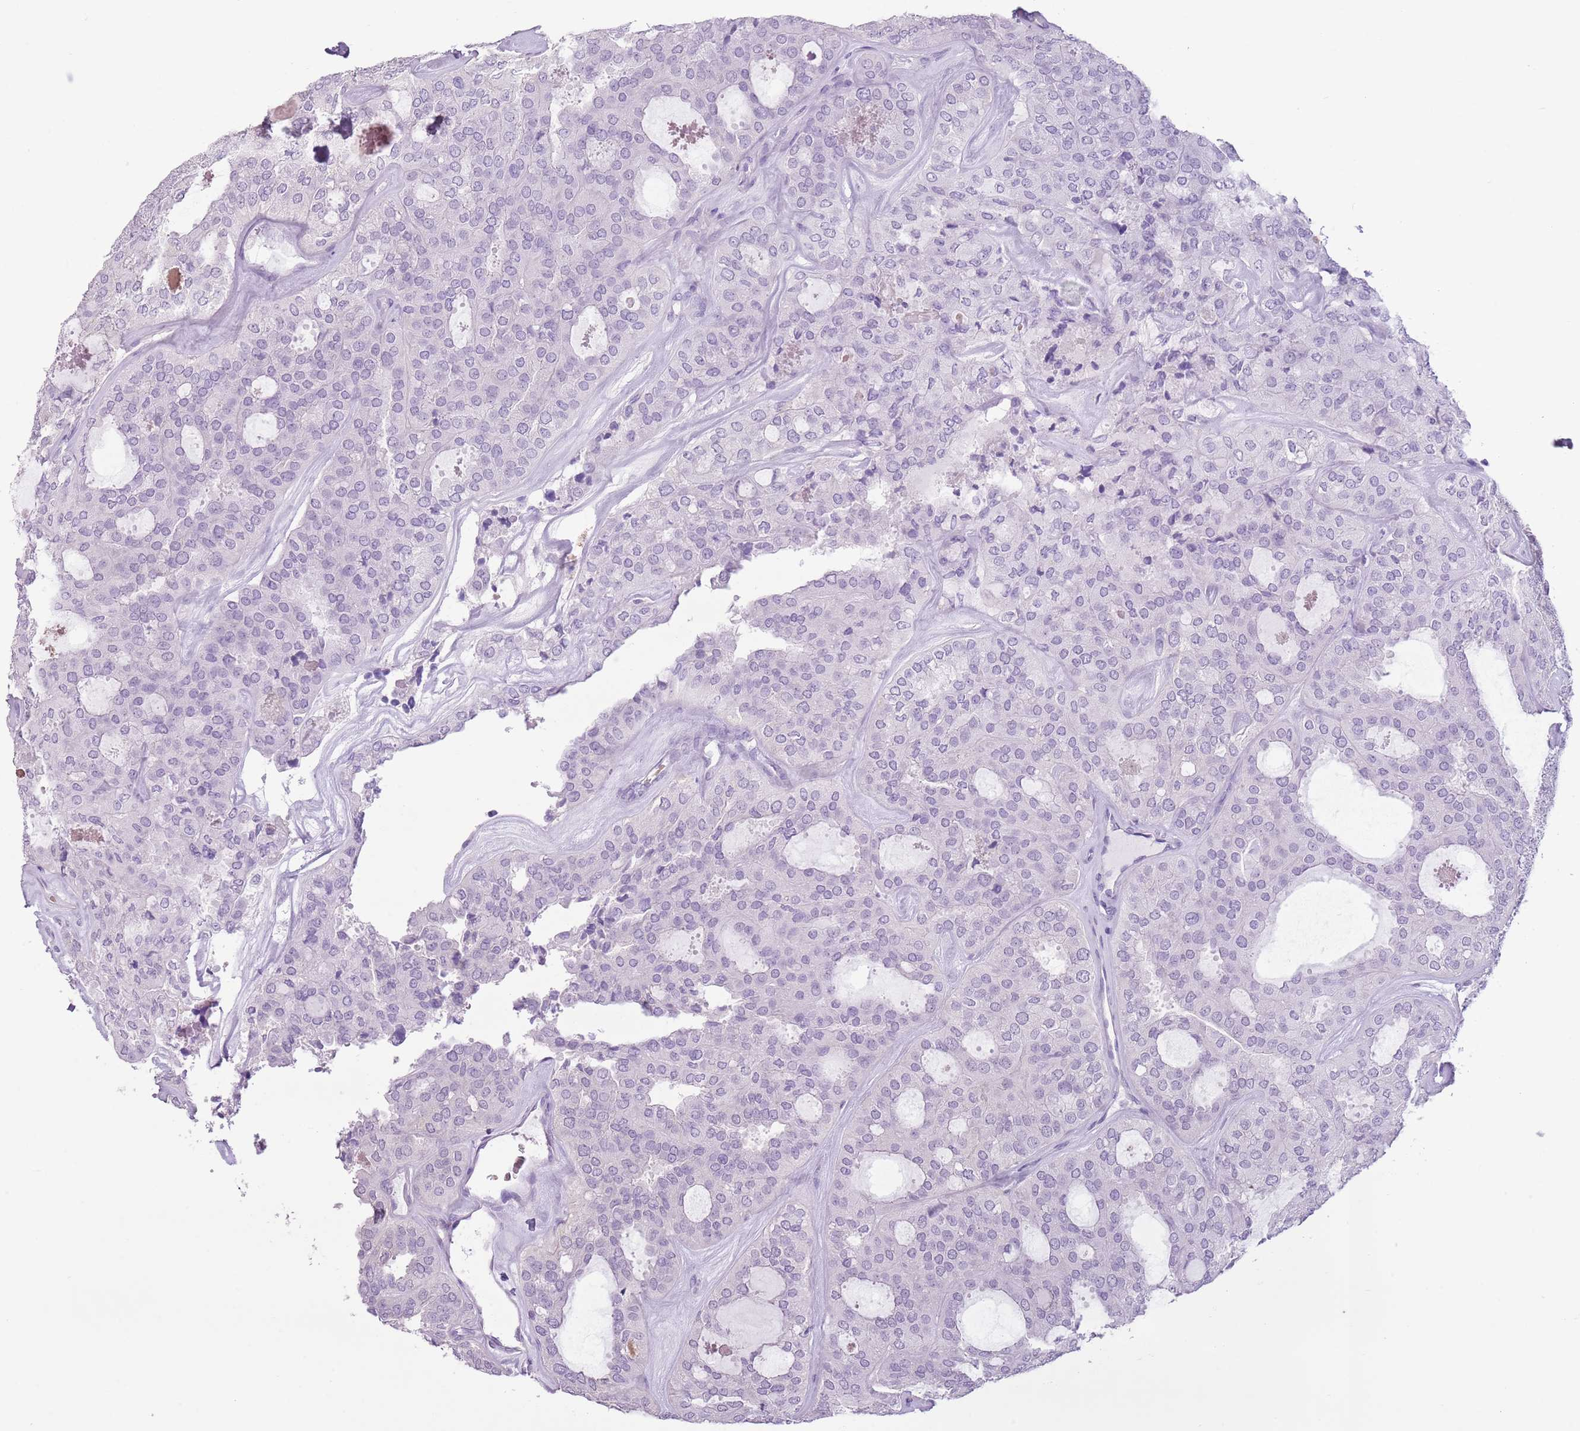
{"staining": {"intensity": "negative", "quantity": "none", "location": "none"}, "tissue": "thyroid cancer", "cell_type": "Tumor cells", "image_type": "cancer", "snomed": [{"axis": "morphology", "description": "Follicular adenoma carcinoma, NOS"}, {"axis": "topography", "description": "Thyroid gland"}], "caption": "This micrograph is of thyroid follicular adenoma carcinoma stained with immunohistochemistry to label a protein in brown with the nuclei are counter-stained blue. There is no staining in tumor cells.", "gene": "CELF6", "patient": {"sex": "male", "age": 75}}